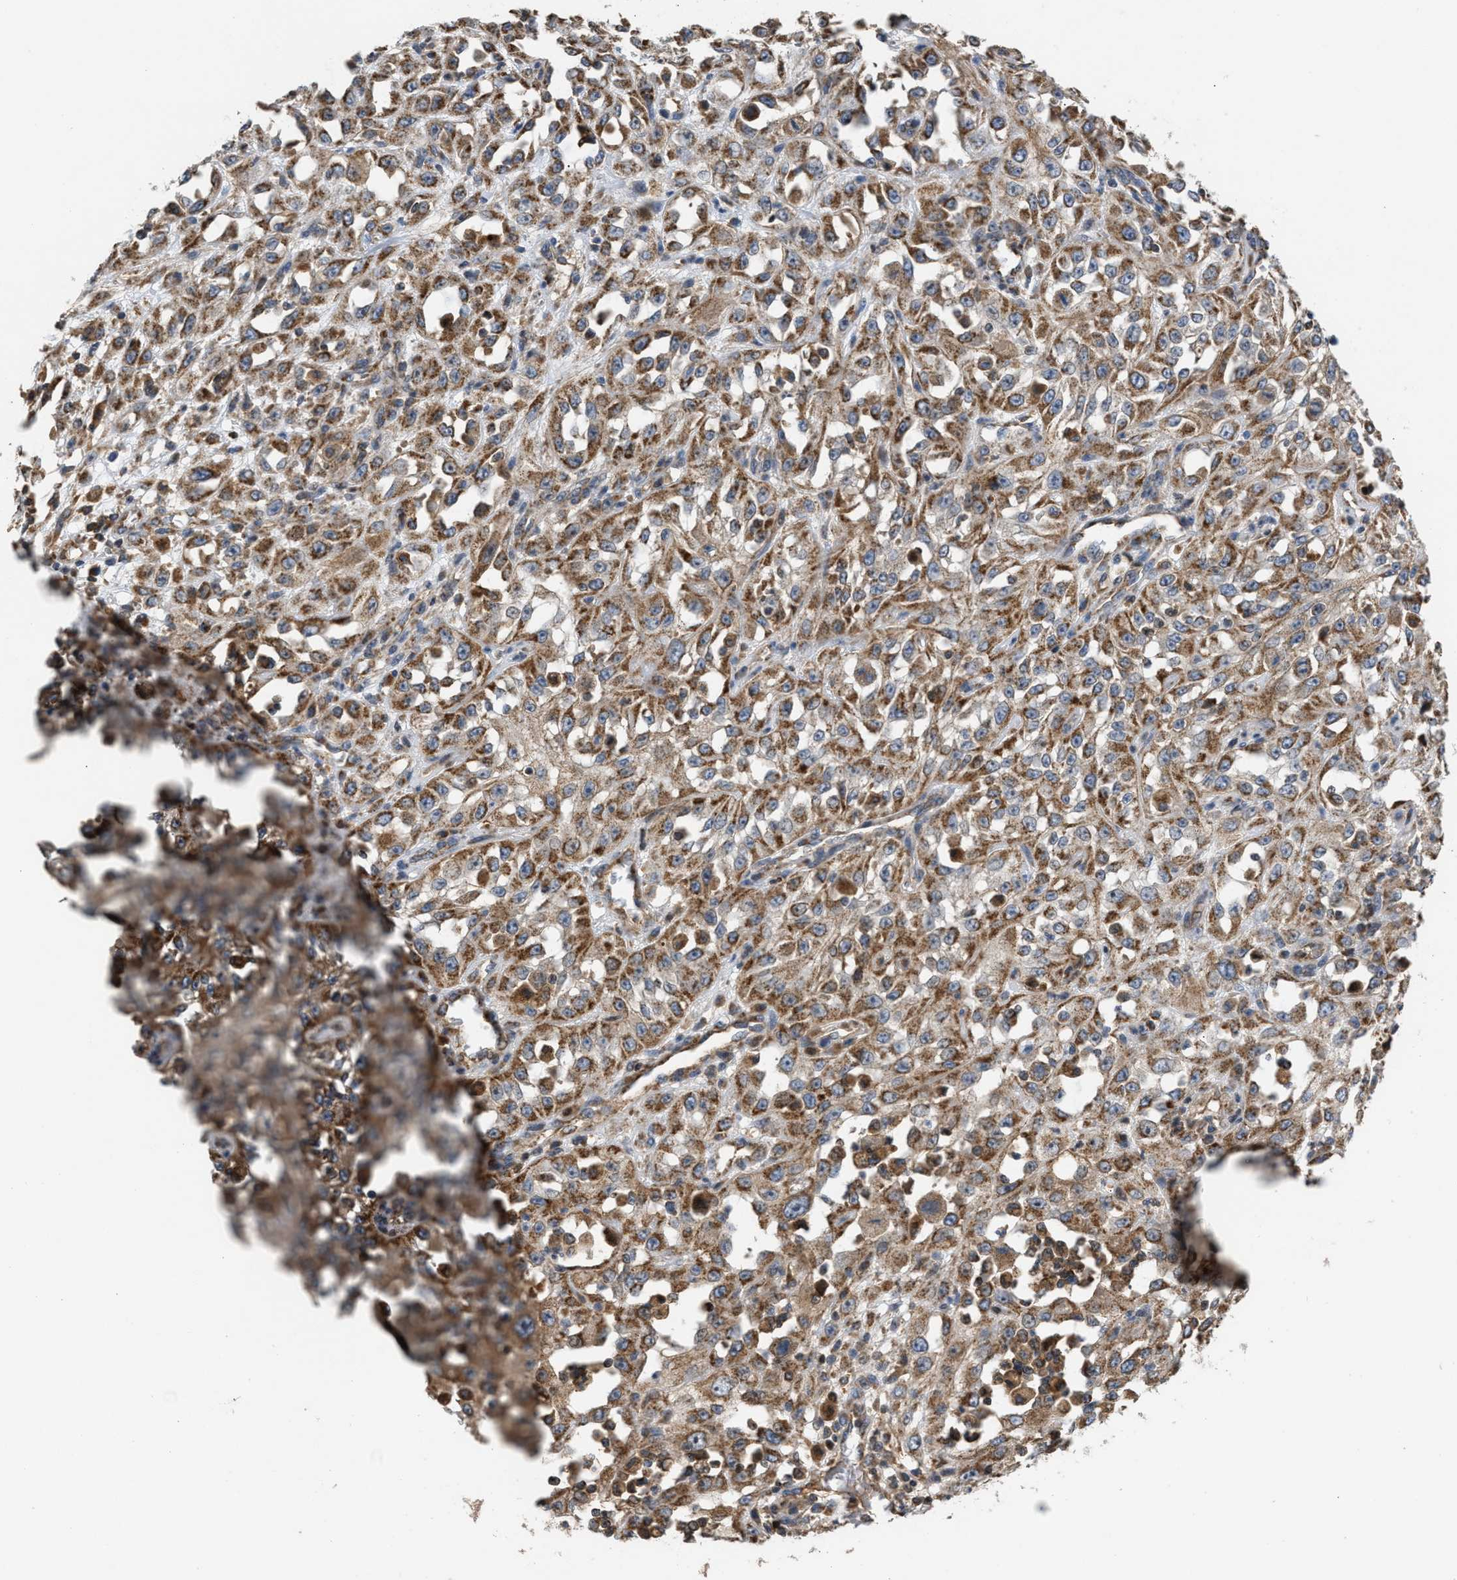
{"staining": {"intensity": "moderate", "quantity": ">75%", "location": "cytoplasmic/membranous"}, "tissue": "skin cancer", "cell_type": "Tumor cells", "image_type": "cancer", "snomed": [{"axis": "morphology", "description": "Squamous cell carcinoma, NOS"}, {"axis": "morphology", "description": "Squamous cell carcinoma, metastatic, NOS"}, {"axis": "topography", "description": "Skin"}, {"axis": "topography", "description": "Lymph node"}], "caption": "Tumor cells reveal medium levels of moderate cytoplasmic/membranous expression in approximately >75% of cells in human skin metastatic squamous cell carcinoma.", "gene": "TACO1", "patient": {"sex": "male", "age": 75}}